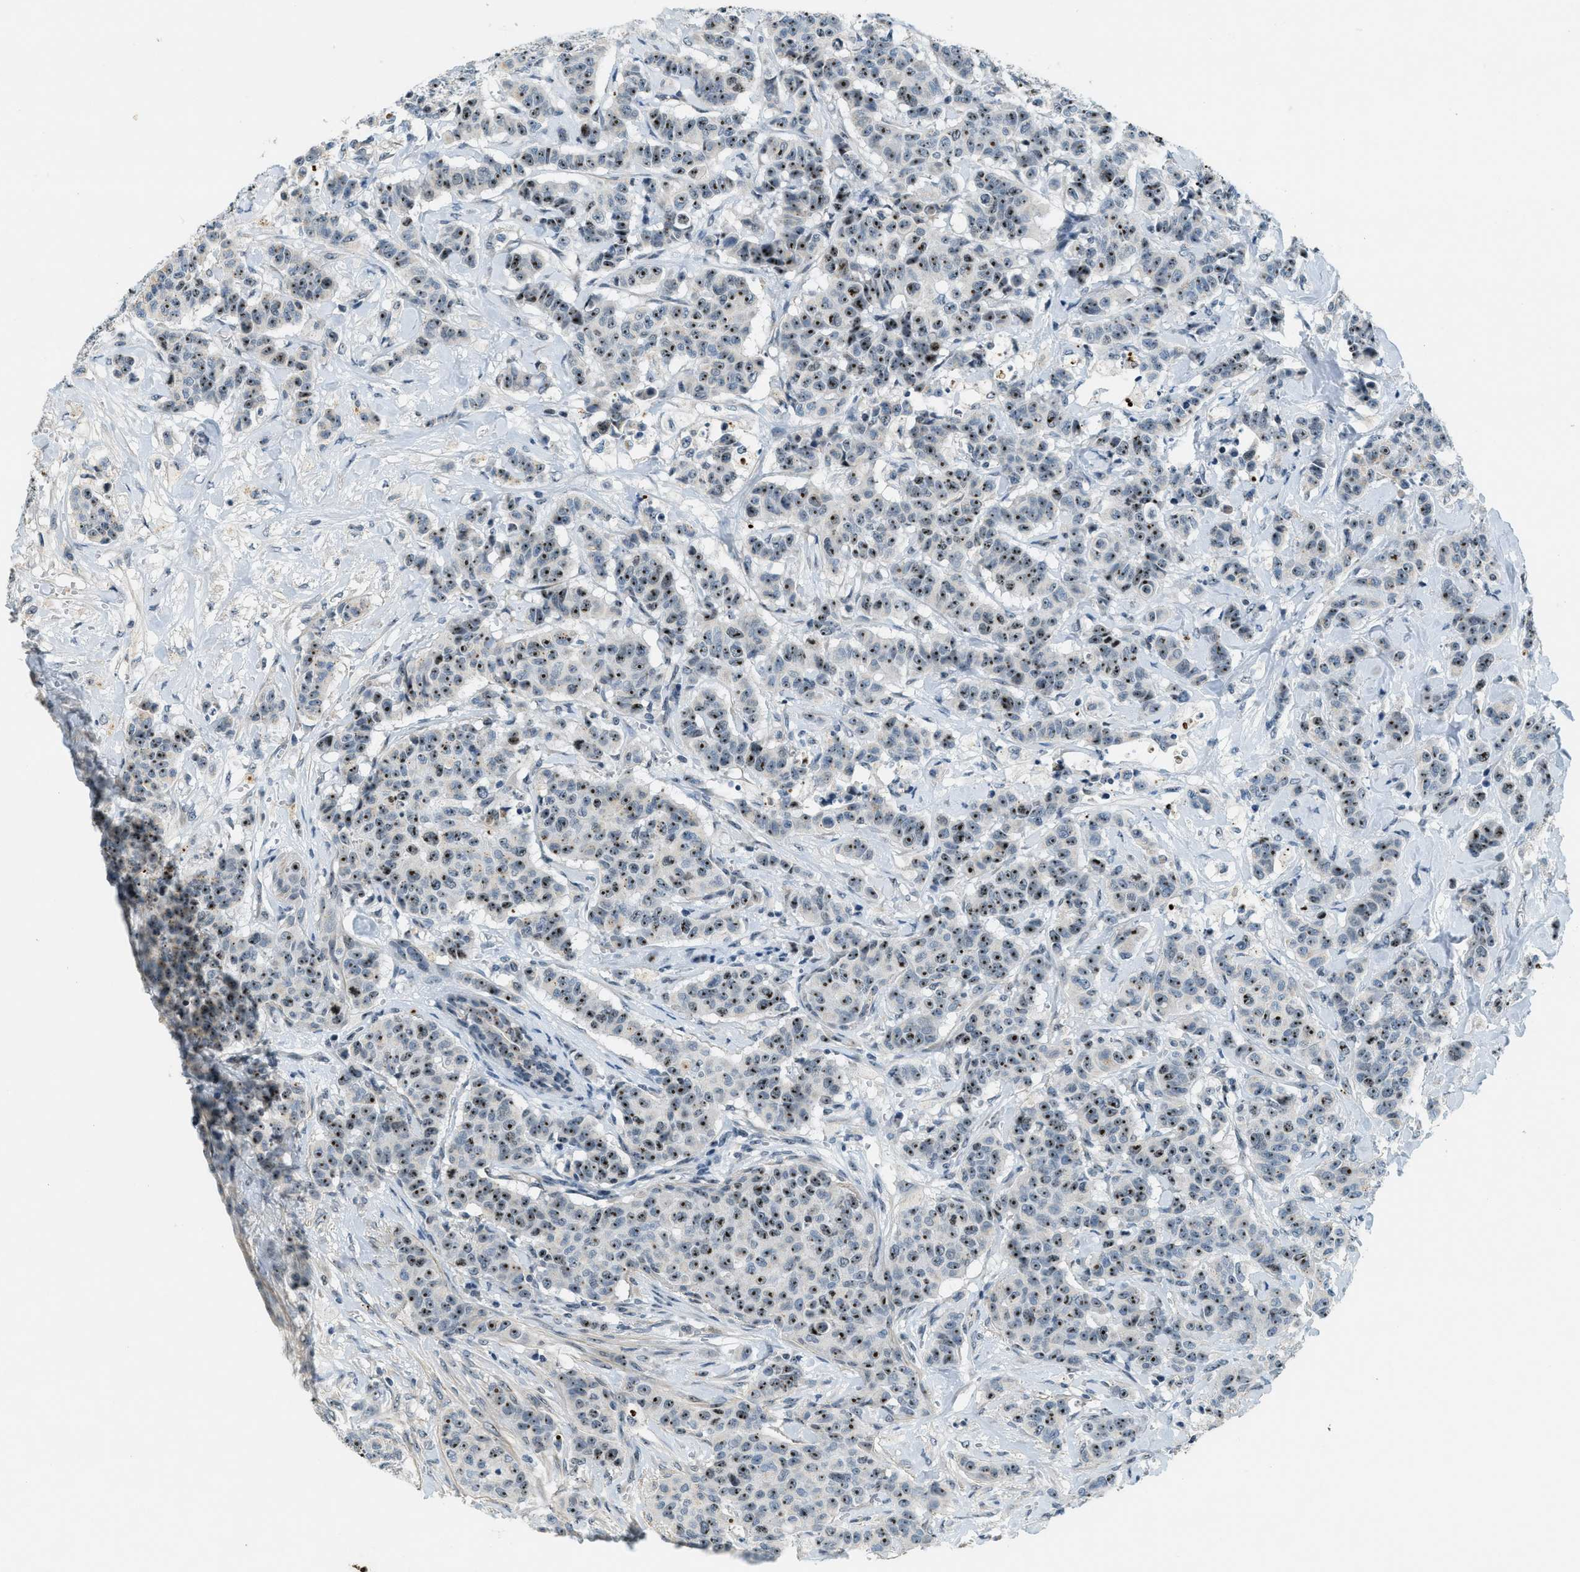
{"staining": {"intensity": "moderate", "quantity": ">75%", "location": "nuclear"}, "tissue": "breast cancer", "cell_type": "Tumor cells", "image_type": "cancer", "snomed": [{"axis": "morphology", "description": "Normal tissue, NOS"}, {"axis": "morphology", "description": "Duct carcinoma"}, {"axis": "topography", "description": "Breast"}], "caption": "DAB (3,3'-diaminobenzidine) immunohistochemical staining of invasive ductal carcinoma (breast) shows moderate nuclear protein staining in about >75% of tumor cells.", "gene": "DDX47", "patient": {"sex": "female", "age": 40}}